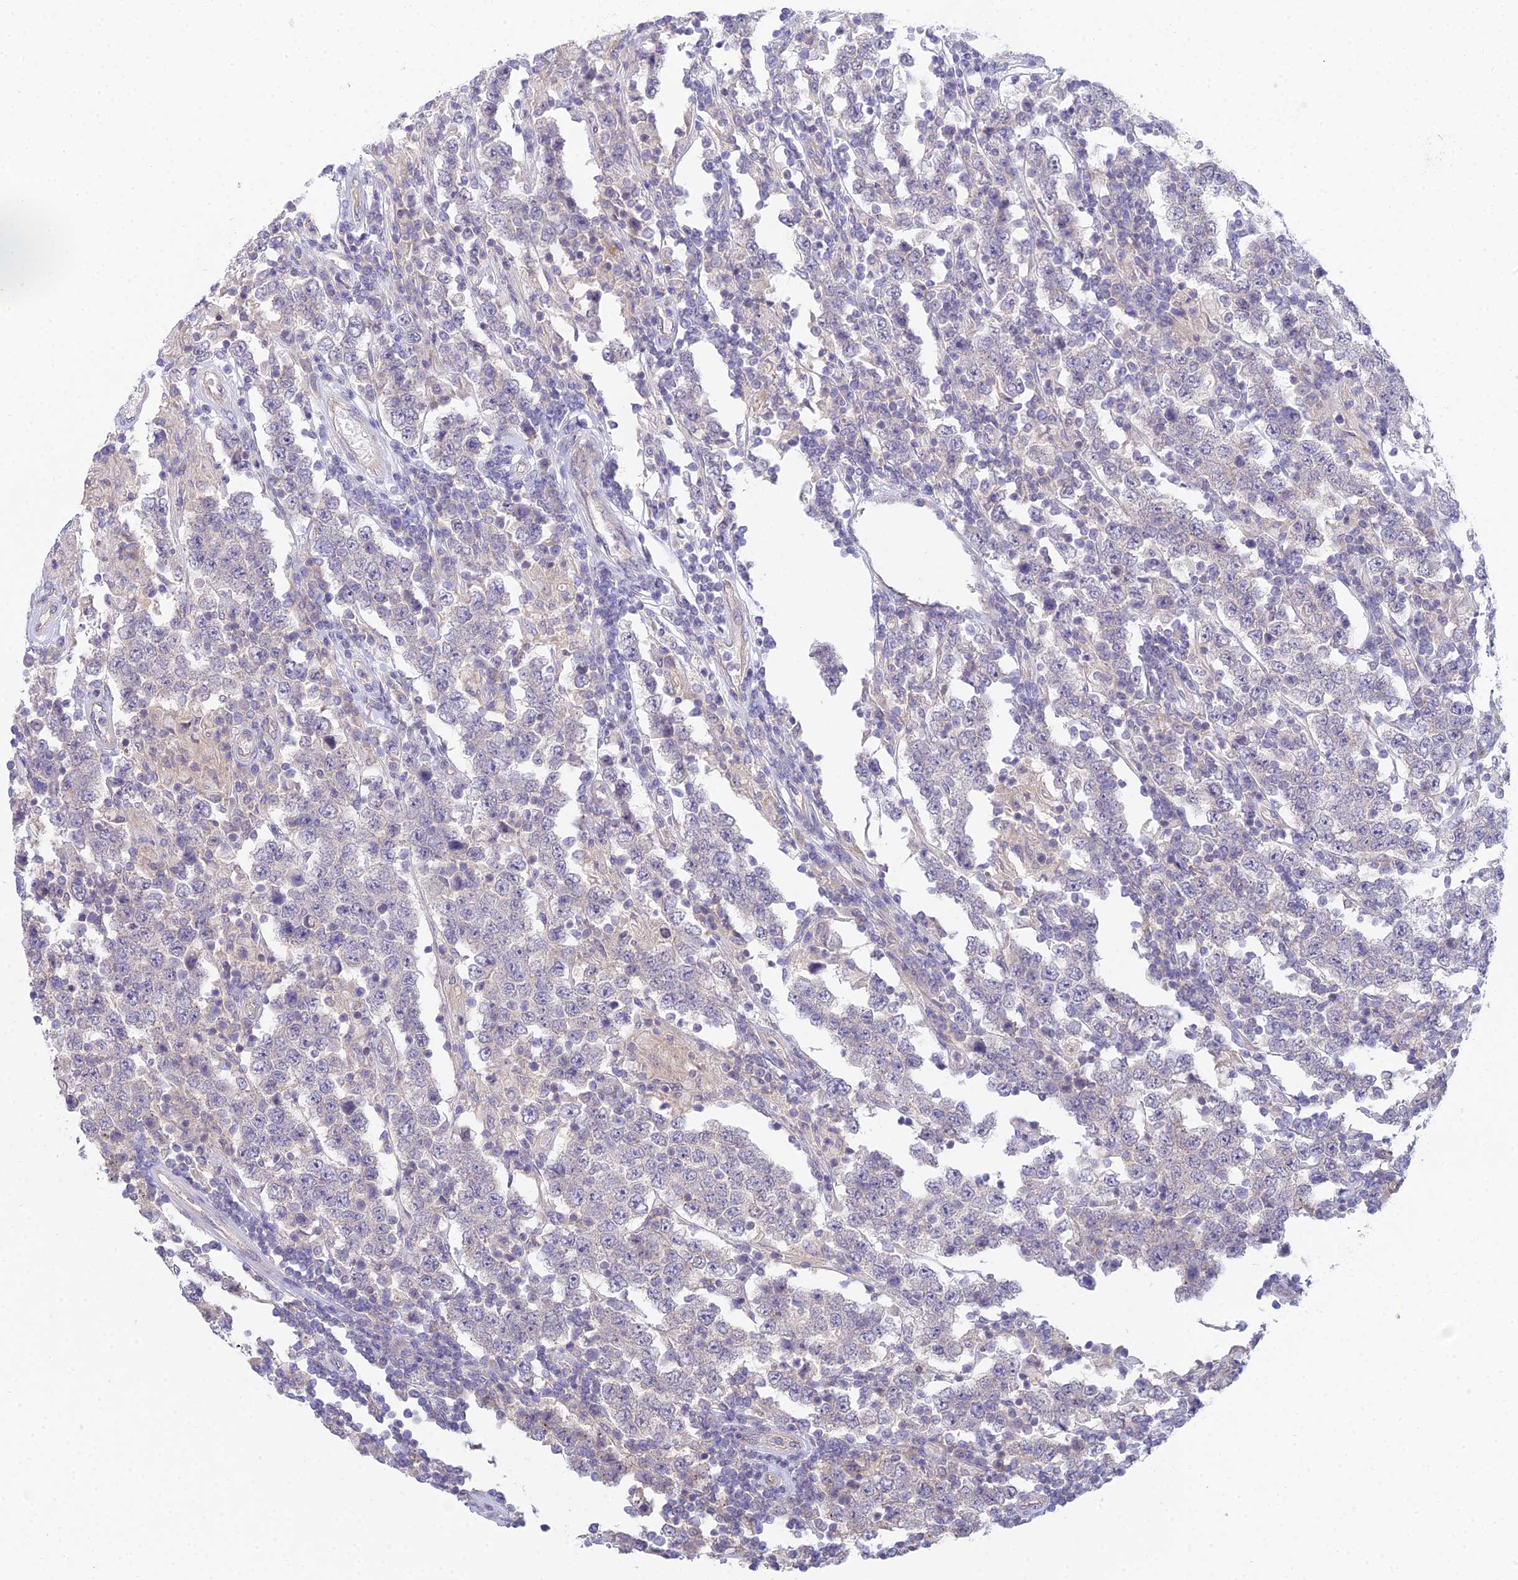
{"staining": {"intensity": "negative", "quantity": "none", "location": "none"}, "tissue": "testis cancer", "cell_type": "Tumor cells", "image_type": "cancer", "snomed": [{"axis": "morphology", "description": "Normal tissue, NOS"}, {"axis": "morphology", "description": "Urothelial carcinoma, High grade"}, {"axis": "morphology", "description": "Seminoma, NOS"}, {"axis": "morphology", "description": "Carcinoma, Embryonal, NOS"}, {"axis": "topography", "description": "Urinary bladder"}, {"axis": "topography", "description": "Testis"}], "caption": "A high-resolution micrograph shows IHC staining of testis cancer, which shows no significant expression in tumor cells.", "gene": "METTL26", "patient": {"sex": "male", "age": 41}}